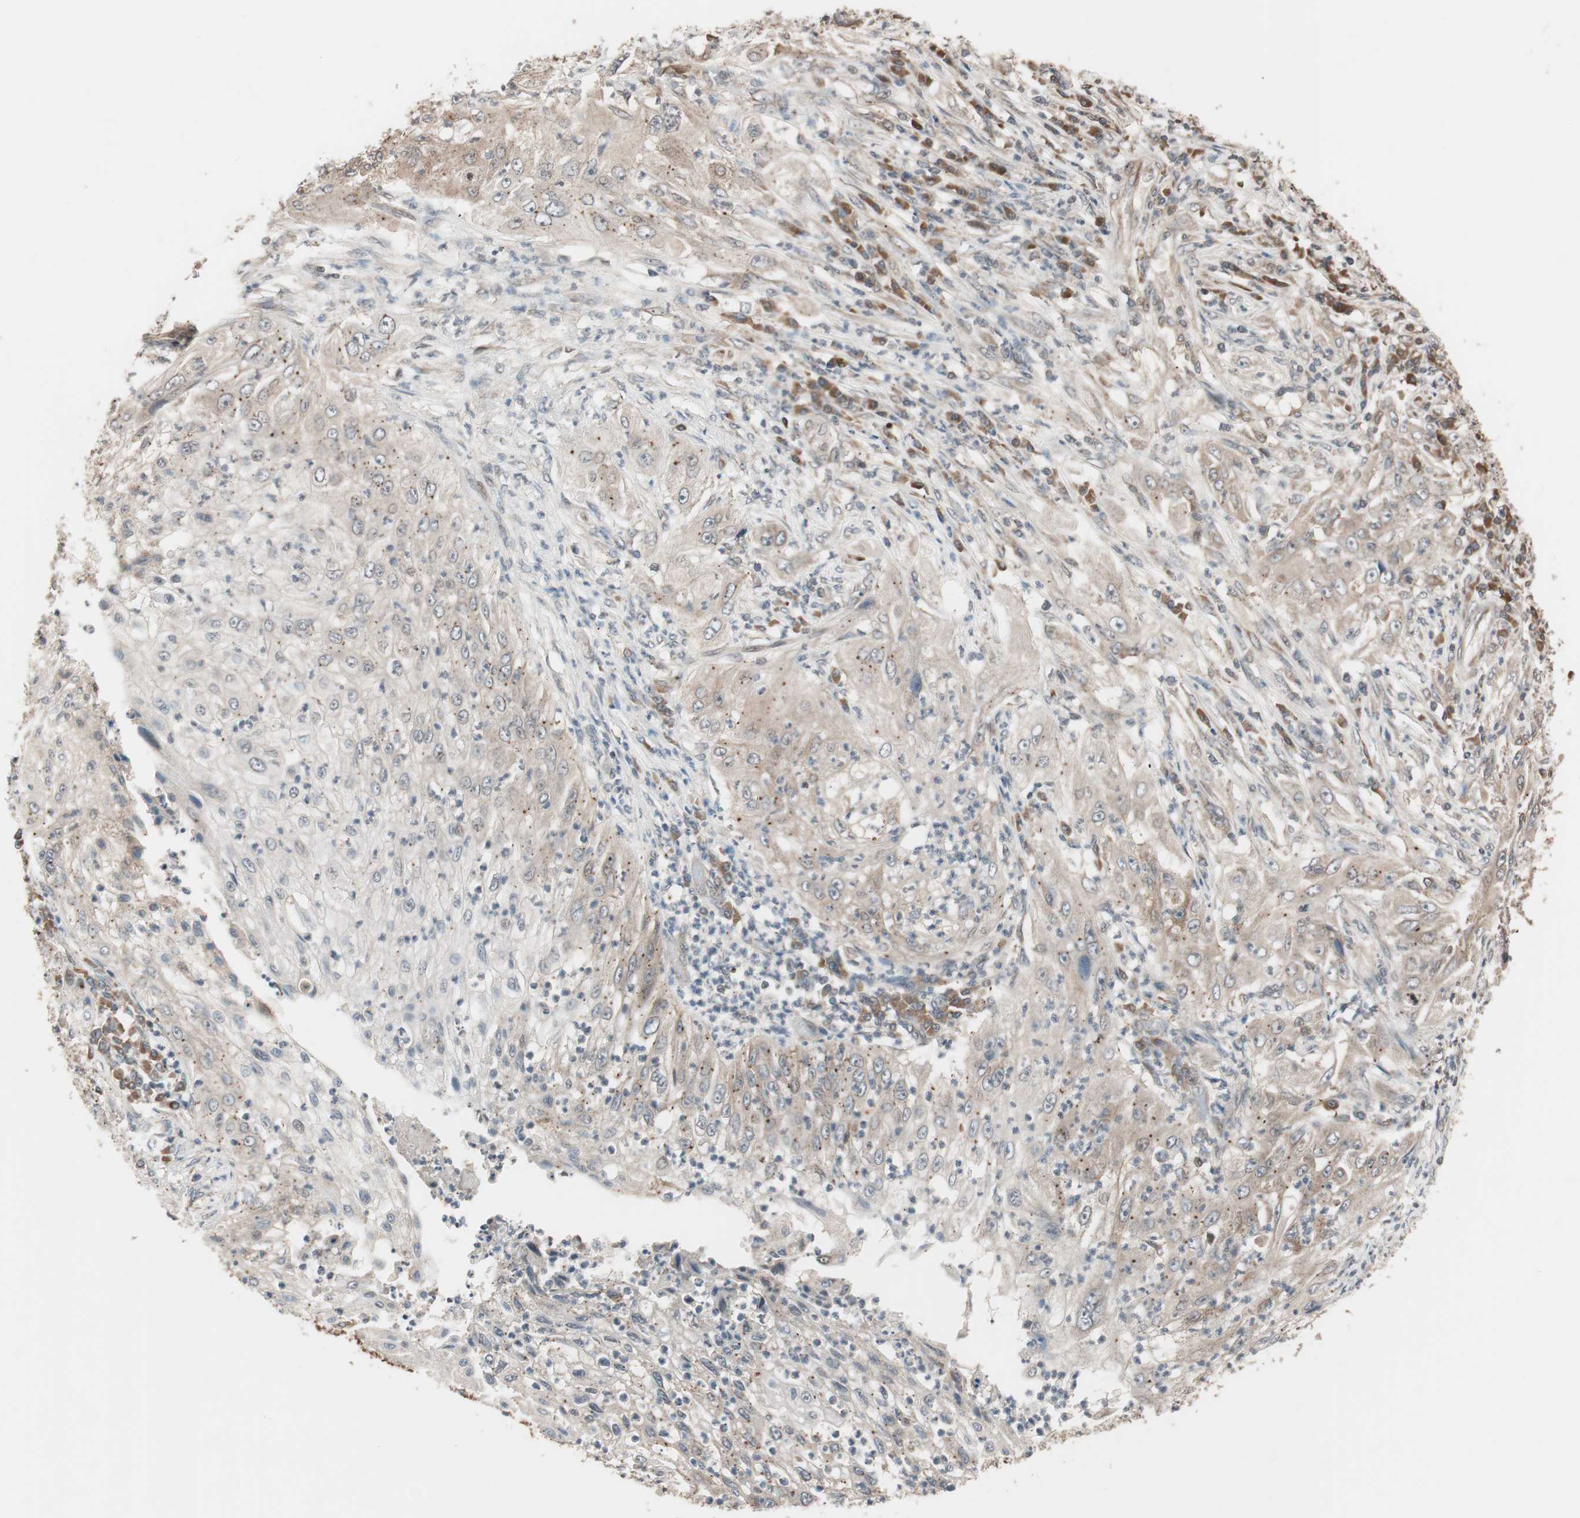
{"staining": {"intensity": "weak", "quantity": ">75%", "location": "cytoplasmic/membranous"}, "tissue": "lung cancer", "cell_type": "Tumor cells", "image_type": "cancer", "snomed": [{"axis": "morphology", "description": "Inflammation, NOS"}, {"axis": "morphology", "description": "Squamous cell carcinoma, NOS"}, {"axis": "topography", "description": "Lymph node"}, {"axis": "topography", "description": "Soft tissue"}, {"axis": "topography", "description": "Lung"}], "caption": "A micrograph of lung squamous cell carcinoma stained for a protein exhibits weak cytoplasmic/membranous brown staining in tumor cells.", "gene": "FBXO5", "patient": {"sex": "male", "age": 66}}